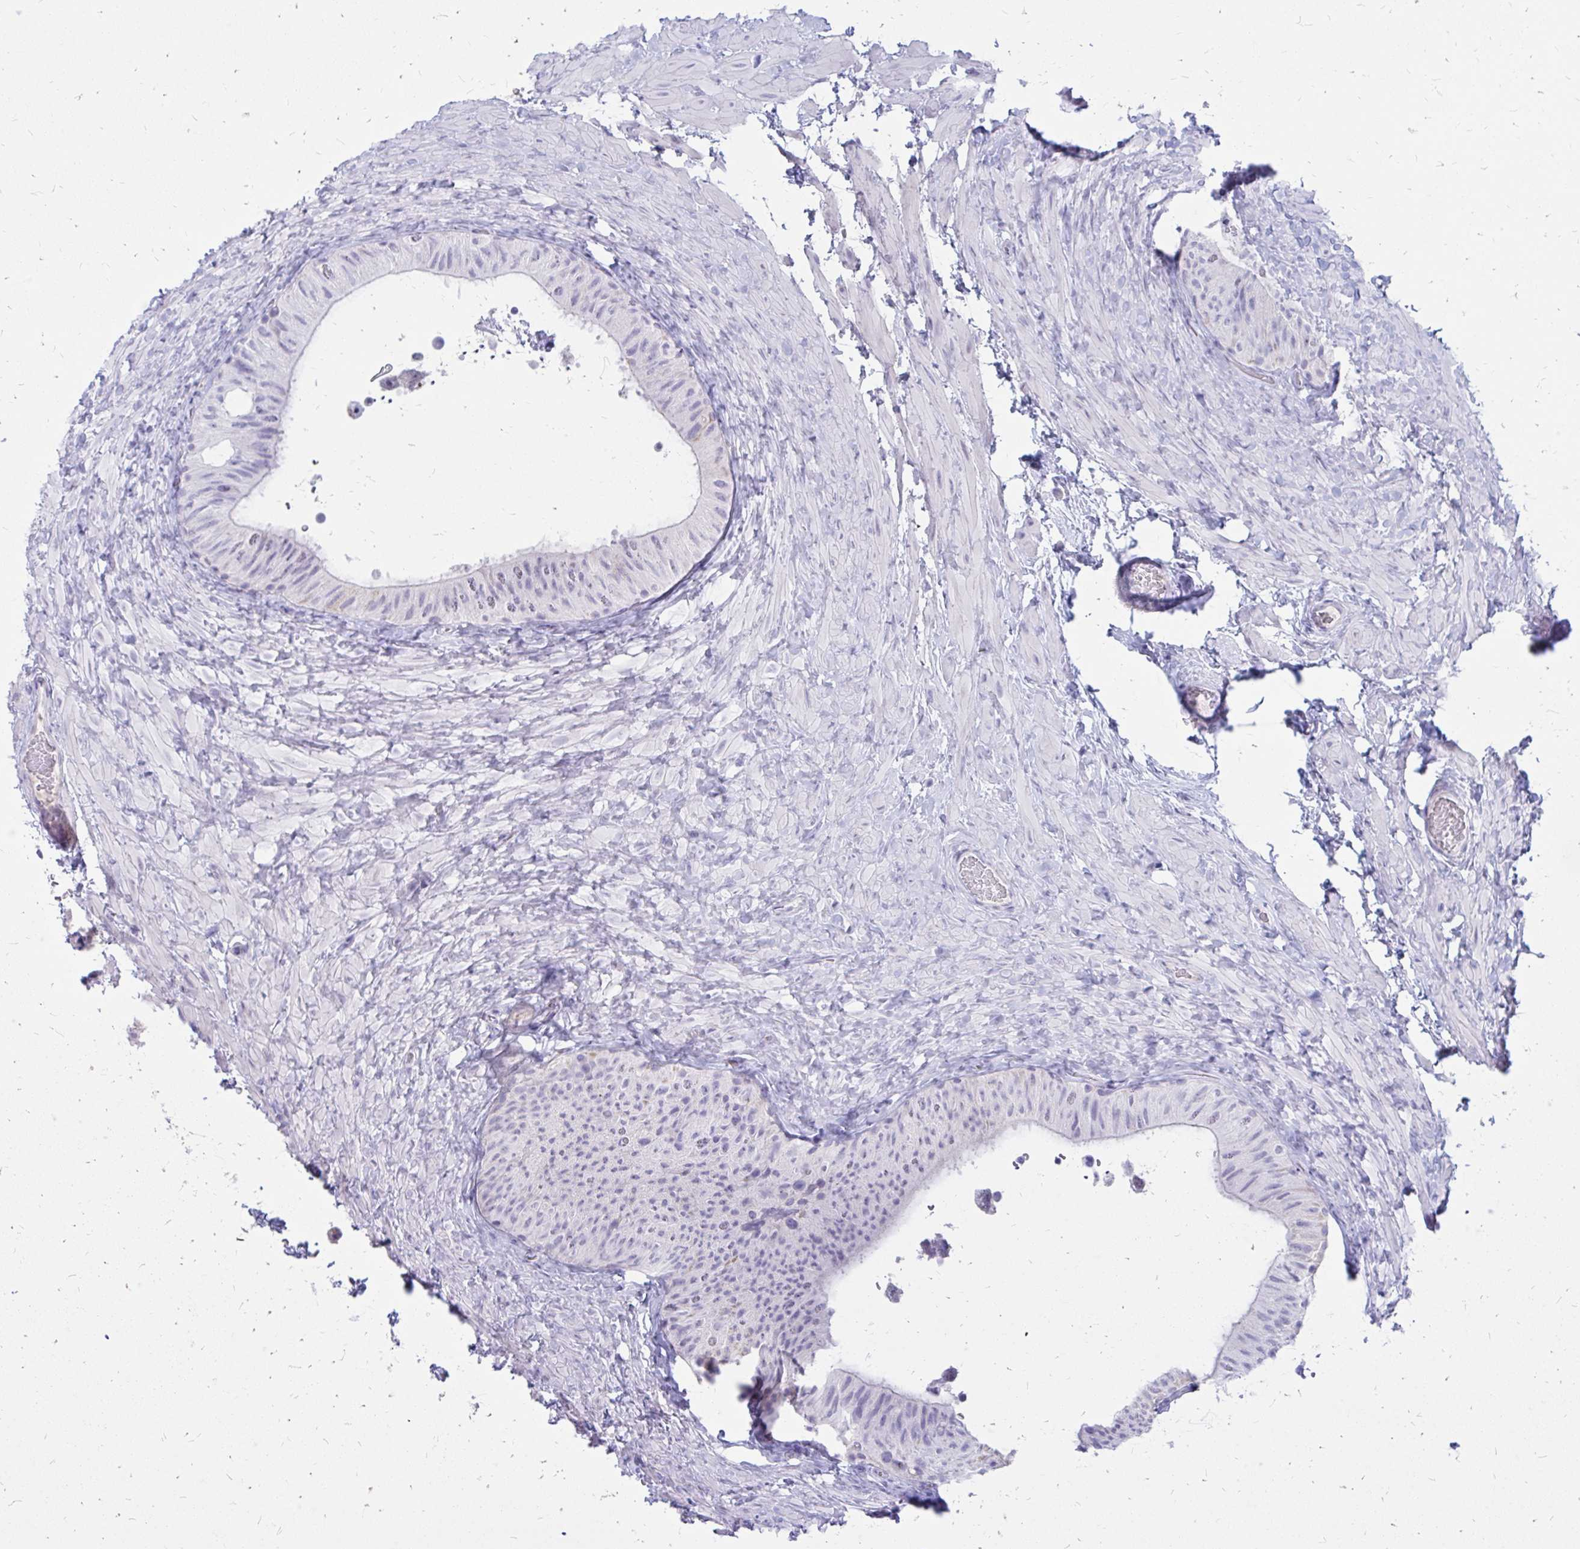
{"staining": {"intensity": "negative", "quantity": "none", "location": "none"}, "tissue": "epididymis", "cell_type": "Glandular cells", "image_type": "normal", "snomed": [{"axis": "morphology", "description": "Normal tissue, NOS"}, {"axis": "topography", "description": "Epididymis, spermatic cord, NOS"}, {"axis": "topography", "description": "Epididymis"}], "caption": "High magnification brightfield microscopy of unremarkable epididymis stained with DAB (brown) and counterstained with hematoxylin (blue): glandular cells show no significant expression. (DAB (3,3'-diaminobenzidine) immunohistochemistry (IHC), high magnification).", "gene": "IGSF5", "patient": {"sex": "male", "age": 31}}